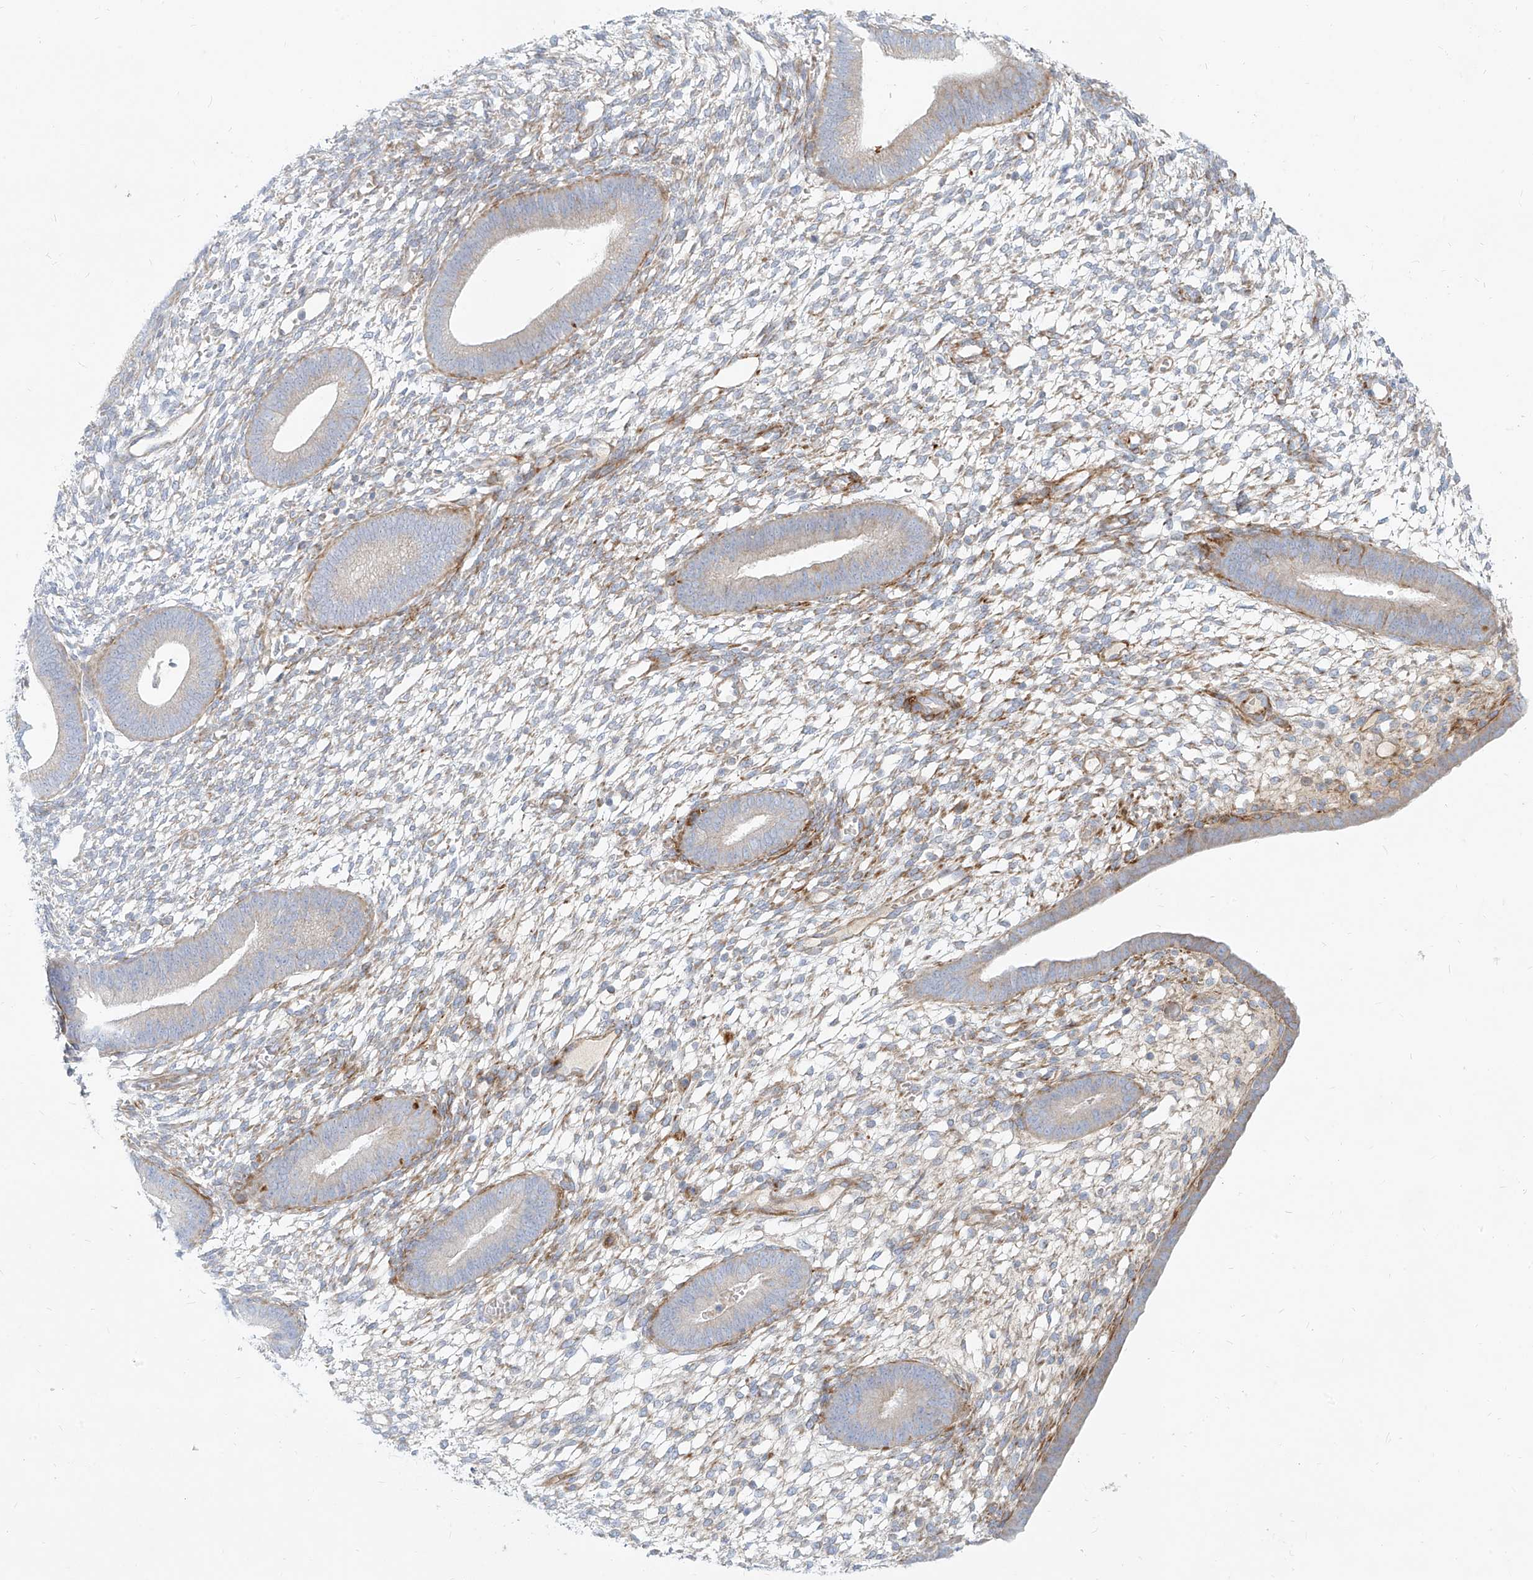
{"staining": {"intensity": "negative", "quantity": "none", "location": "none"}, "tissue": "endometrium", "cell_type": "Cells in endometrial stroma", "image_type": "normal", "snomed": [{"axis": "morphology", "description": "Normal tissue, NOS"}, {"axis": "topography", "description": "Endometrium"}], "caption": "The IHC photomicrograph has no significant staining in cells in endometrial stroma of endometrium. The staining is performed using DAB (3,3'-diaminobenzidine) brown chromogen with nuclei counter-stained in using hematoxylin.", "gene": "MTX2", "patient": {"sex": "female", "age": 46}}